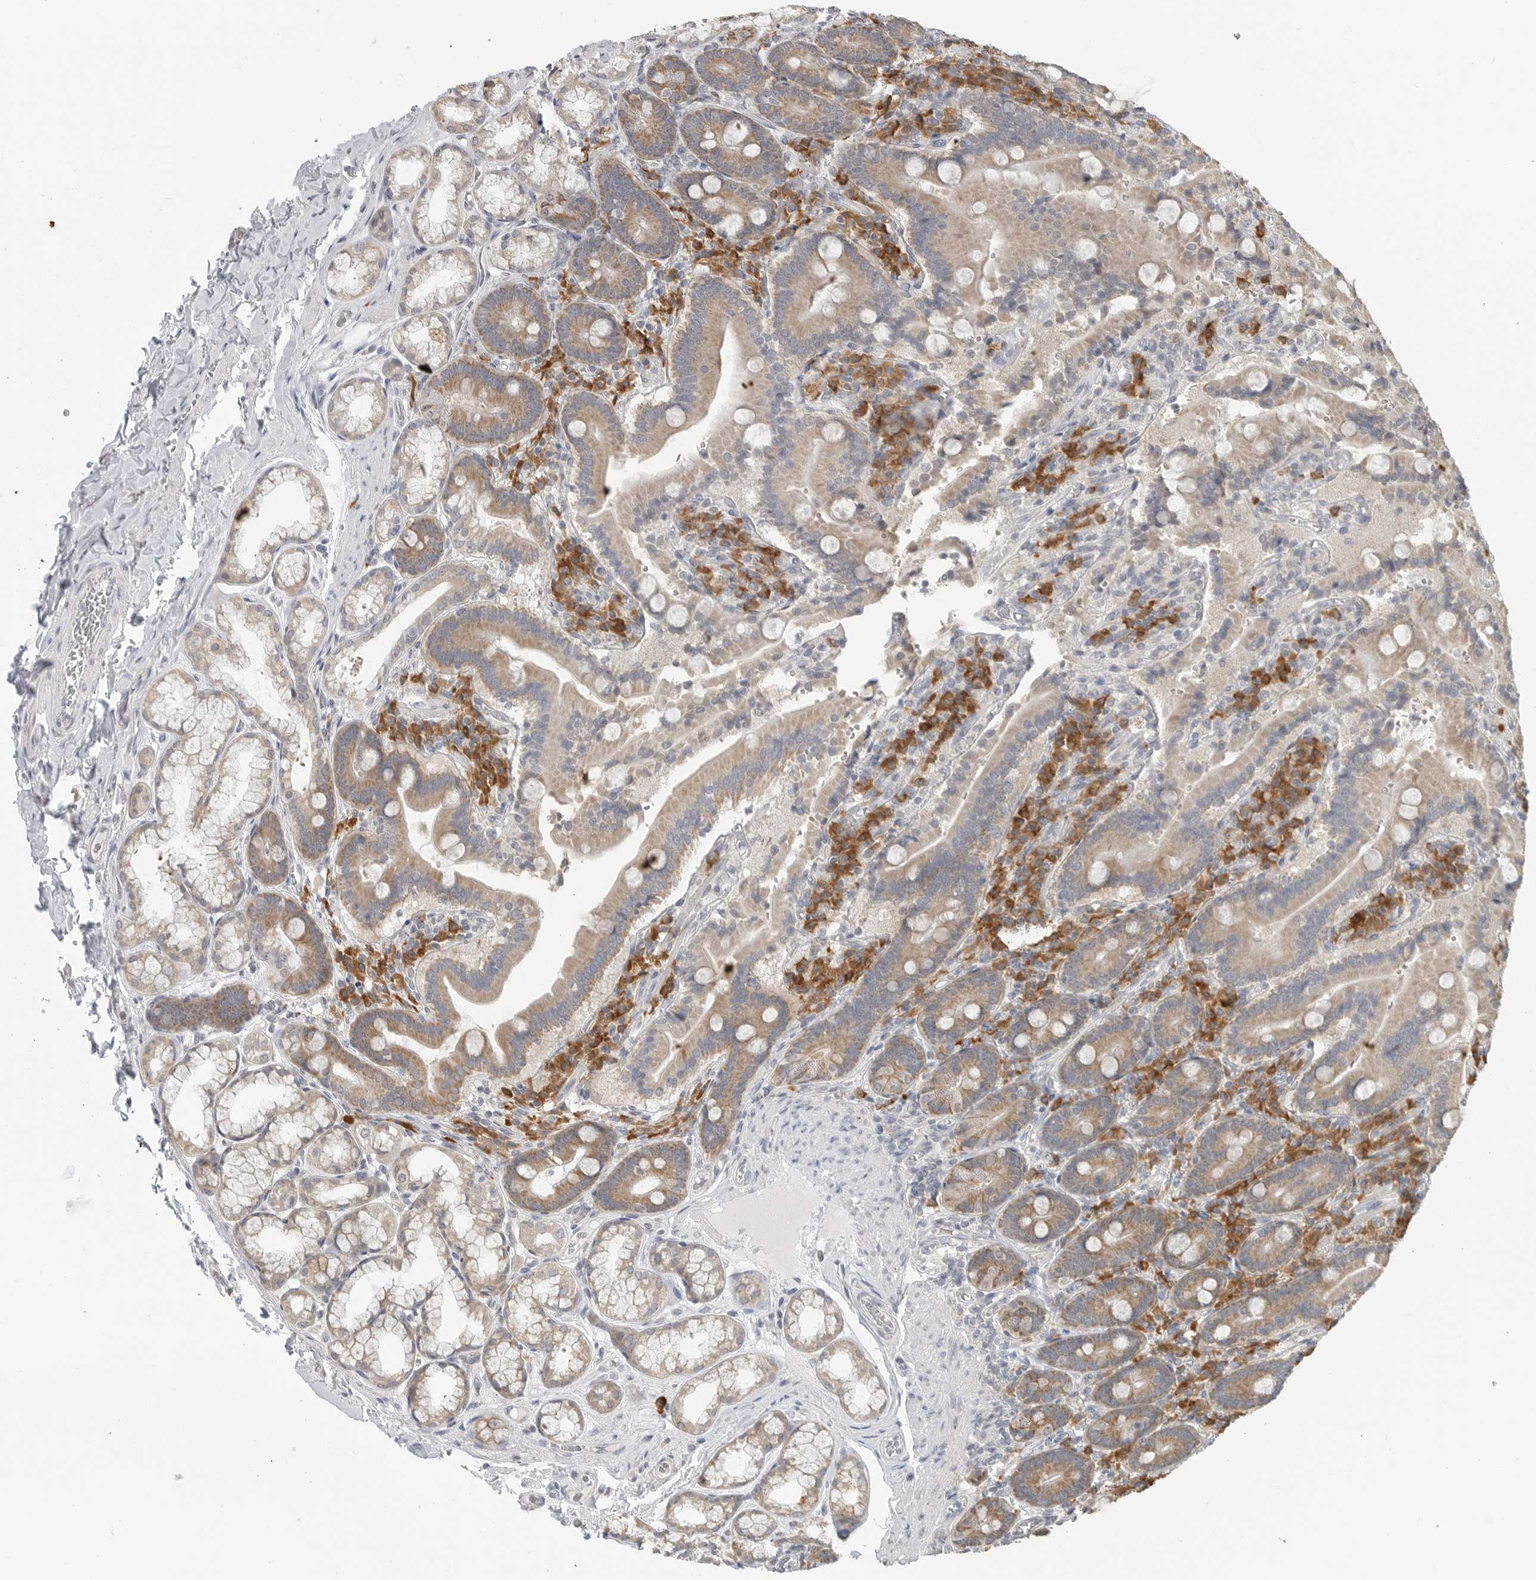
{"staining": {"intensity": "moderate", "quantity": ">75%", "location": "cytoplasmic/membranous"}, "tissue": "duodenum", "cell_type": "Glandular cells", "image_type": "normal", "snomed": [{"axis": "morphology", "description": "Normal tissue, NOS"}, {"axis": "topography", "description": "Duodenum"}], "caption": "A brown stain shows moderate cytoplasmic/membranous expression of a protein in glandular cells of unremarkable duodenum. The staining was performed using DAB to visualize the protein expression in brown, while the nuclei were stained in blue with hematoxylin (Magnification: 20x).", "gene": "IL12RB2", "patient": {"sex": "female", "age": 62}}